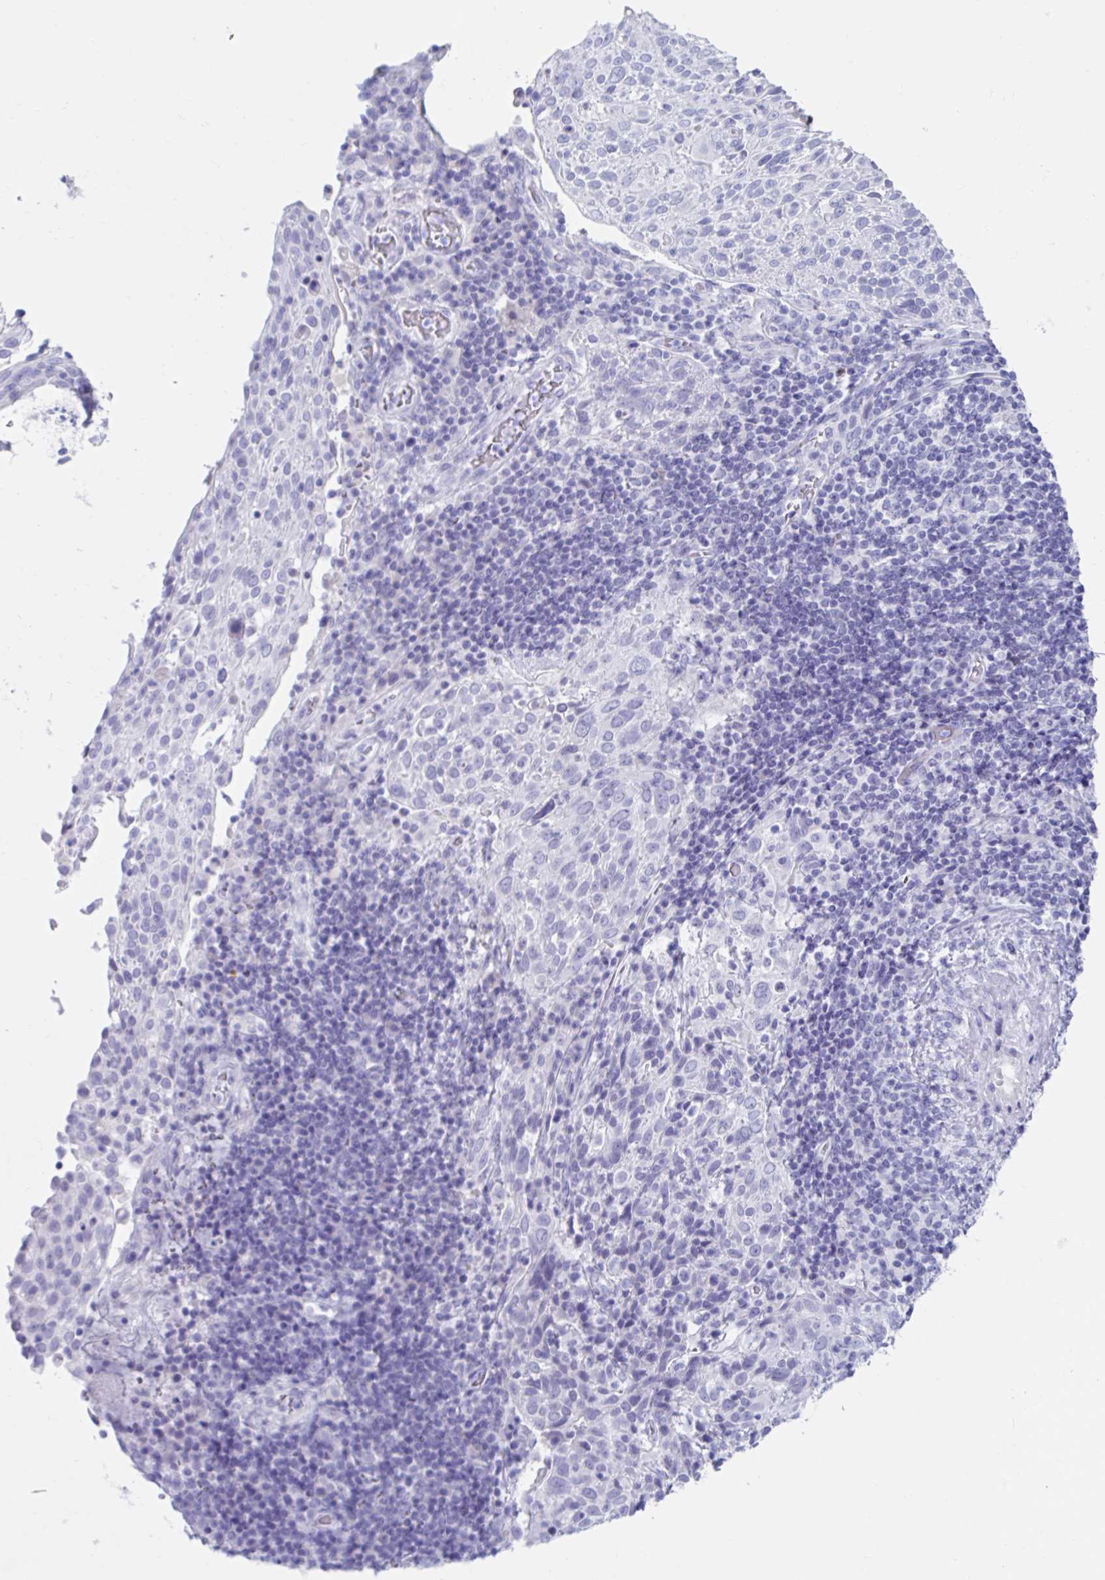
{"staining": {"intensity": "negative", "quantity": "none", "location": "none"}, "tissue": "cervical cancer", "cell_type": "Tumor cells", "image_type": "cancer", "snomed": [{"axis": "morphology", "description": "Squamous cell carcinoma, NOS"}, {"axis": "topography", "description": "Cervix"}], "caption": "Tumor cells are negative for brown protein staining in cervical cancer (squamous cell carcinoma).", "gene": "DPEP3", "patient": {"sex": "female", "age": 61}}